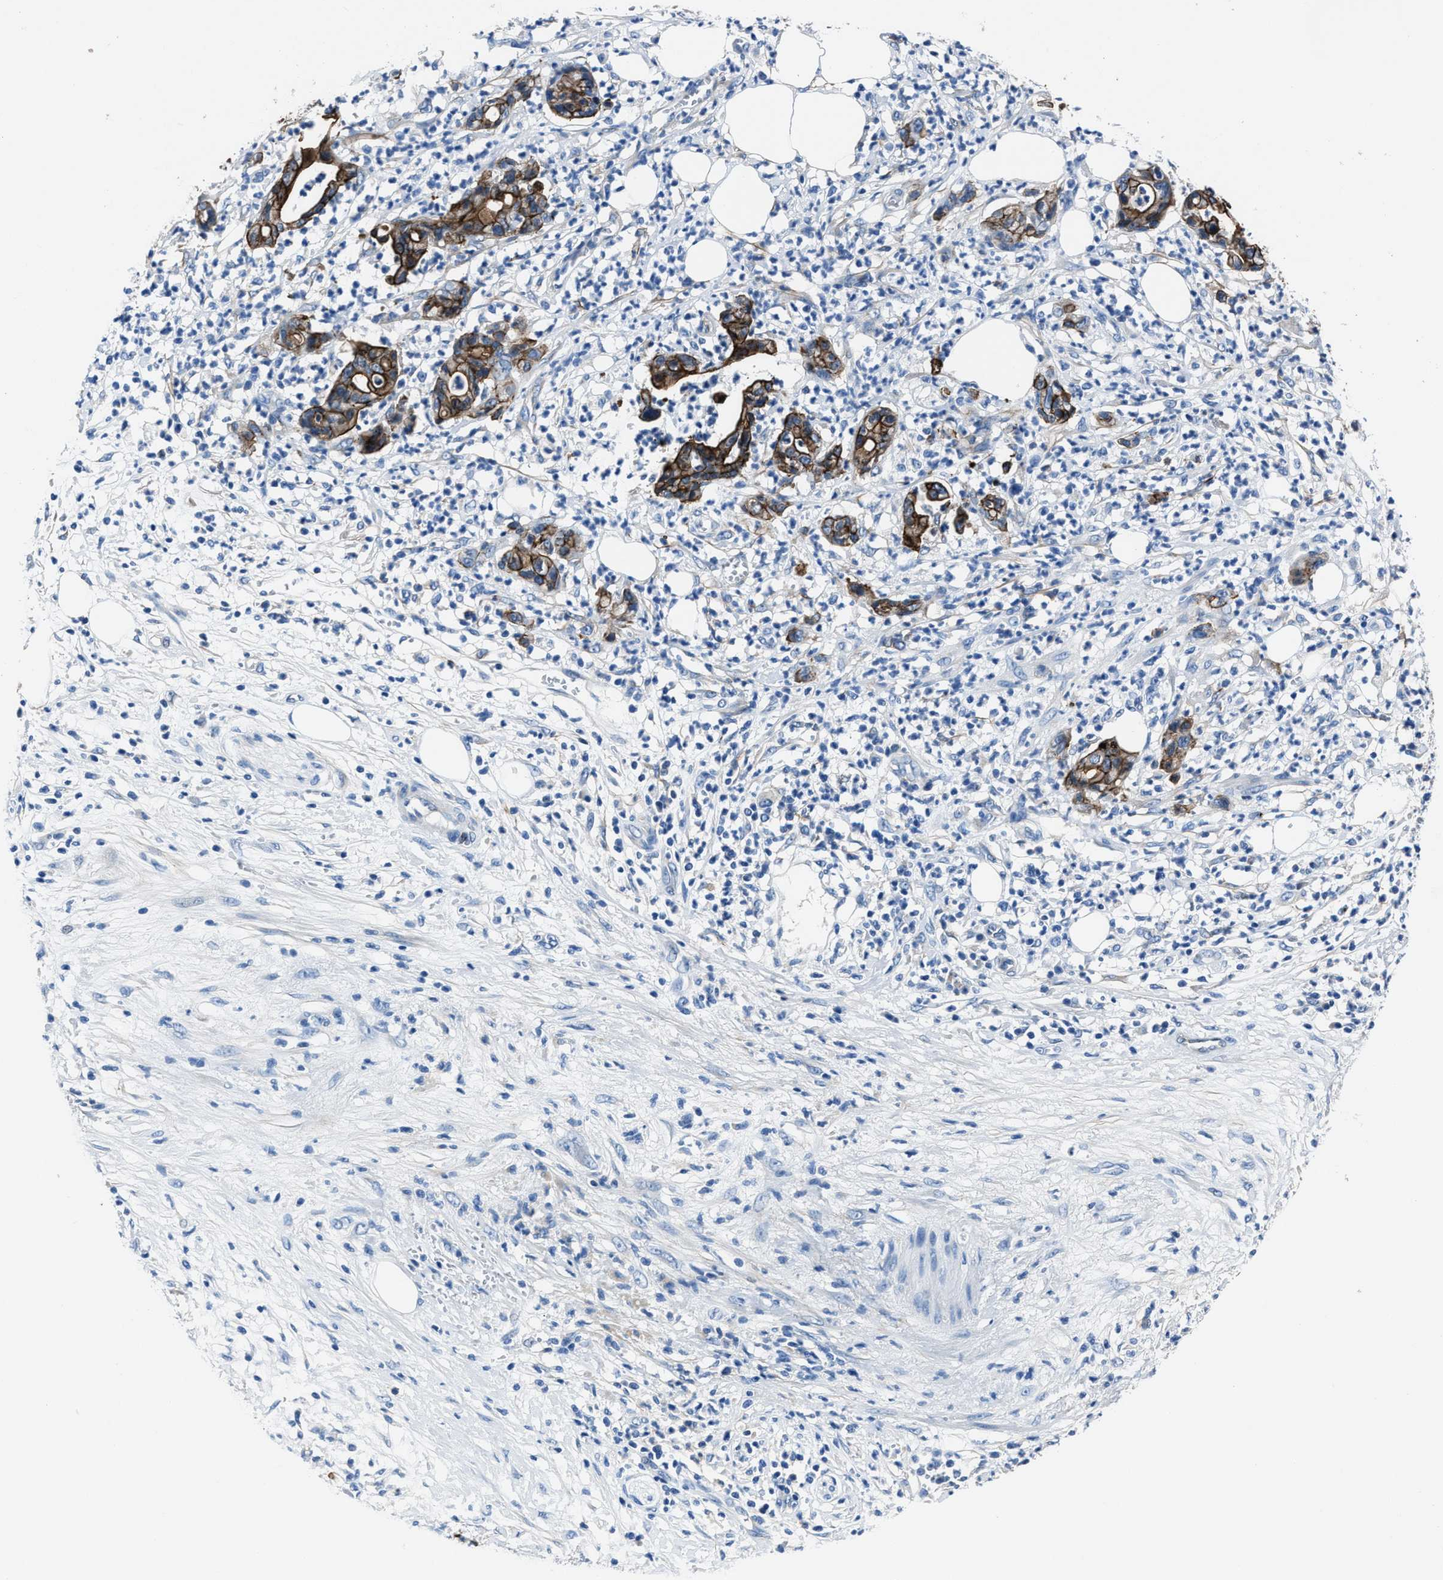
{"staining": {"intensity": "strong", "quantity": ">75%", "location": "cytoplasmic/membranous"}, "tissue": "pancreatic cancer", "cell_type": "Tumor cells", "image_type": "cancer", "snomed": [{"axis": "morphology", "description": "Adenocarcinoma, NOS"}, {"axis": "topography", "description": "Pancreas"}], "caption": "An immunohistochemistry (IHC) image of neoplastic tissue is shown. Protein staining in brown highlights strong cytoplasmic/membranous positivity in adenocarcinoma (pancreatic) within tumor cells.", "gene": "LMO7", "patient": {"sex": "male", "age": 69}}